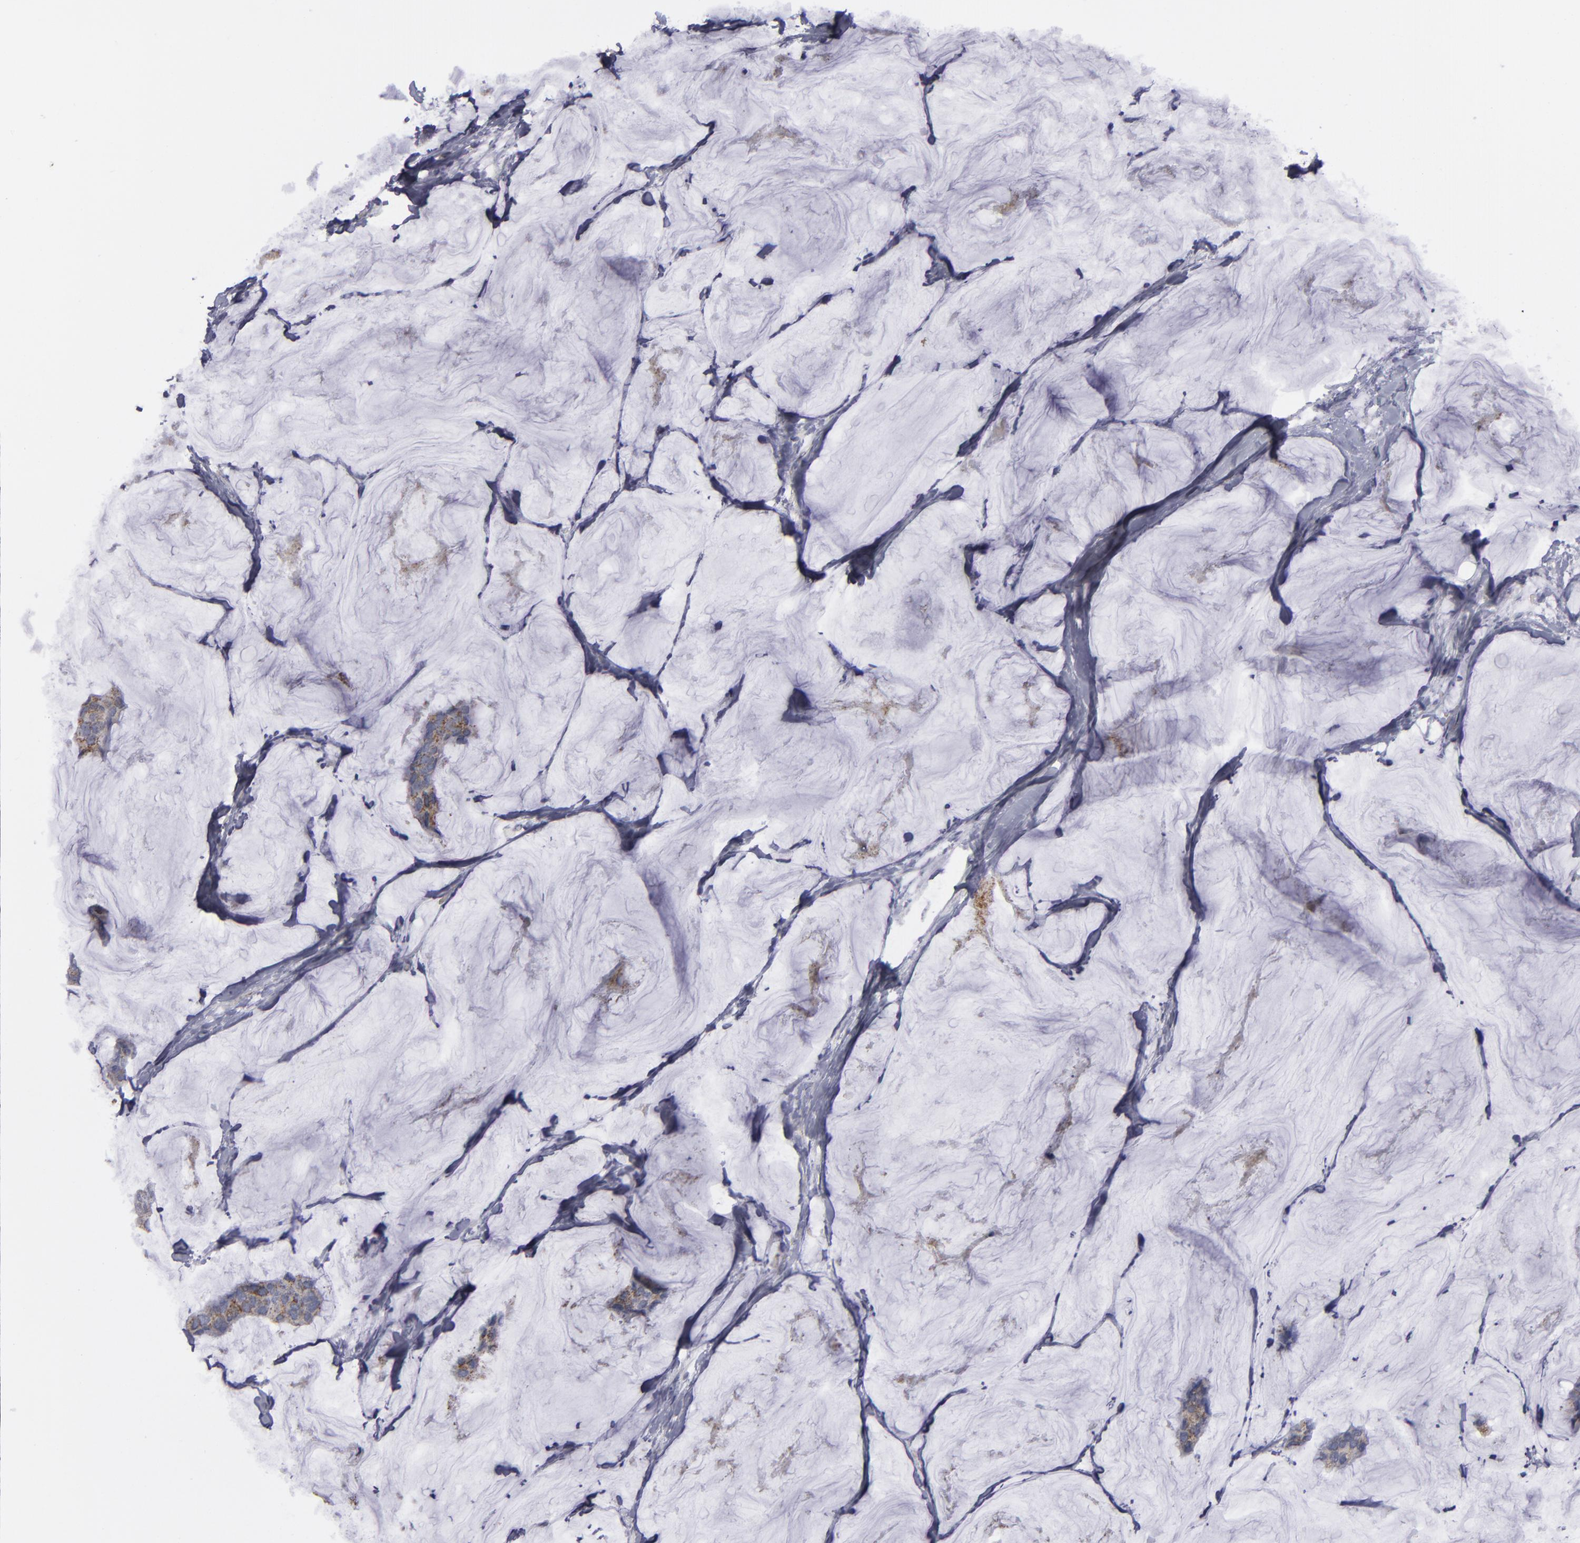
{"staining": {"intensity": "moderate", "quantity": ">75%", "location": "cytoplasmic/membranous"}, "tissue": "breast cancer", "cell_type": "Tumor cells", "image_type": "cancer", "snomed": [{"axis": "morphology", "description": "Normal tissue, NOS"}, {"axis": "morphology", "description": "Duct carcinoma"}, {"axis": "topography", "description": "Breast"}], "caption": "Tumor cells exhibit medium levels of moderate cytoplasmic/membranous staining in approximately >75% of cells in breast invasive ductal carcinoma. (Brightfield microscopy of DAB IHC at high magnification).", "gene": "MYOM2", "patient": {"sex": "female", "age": 50}}